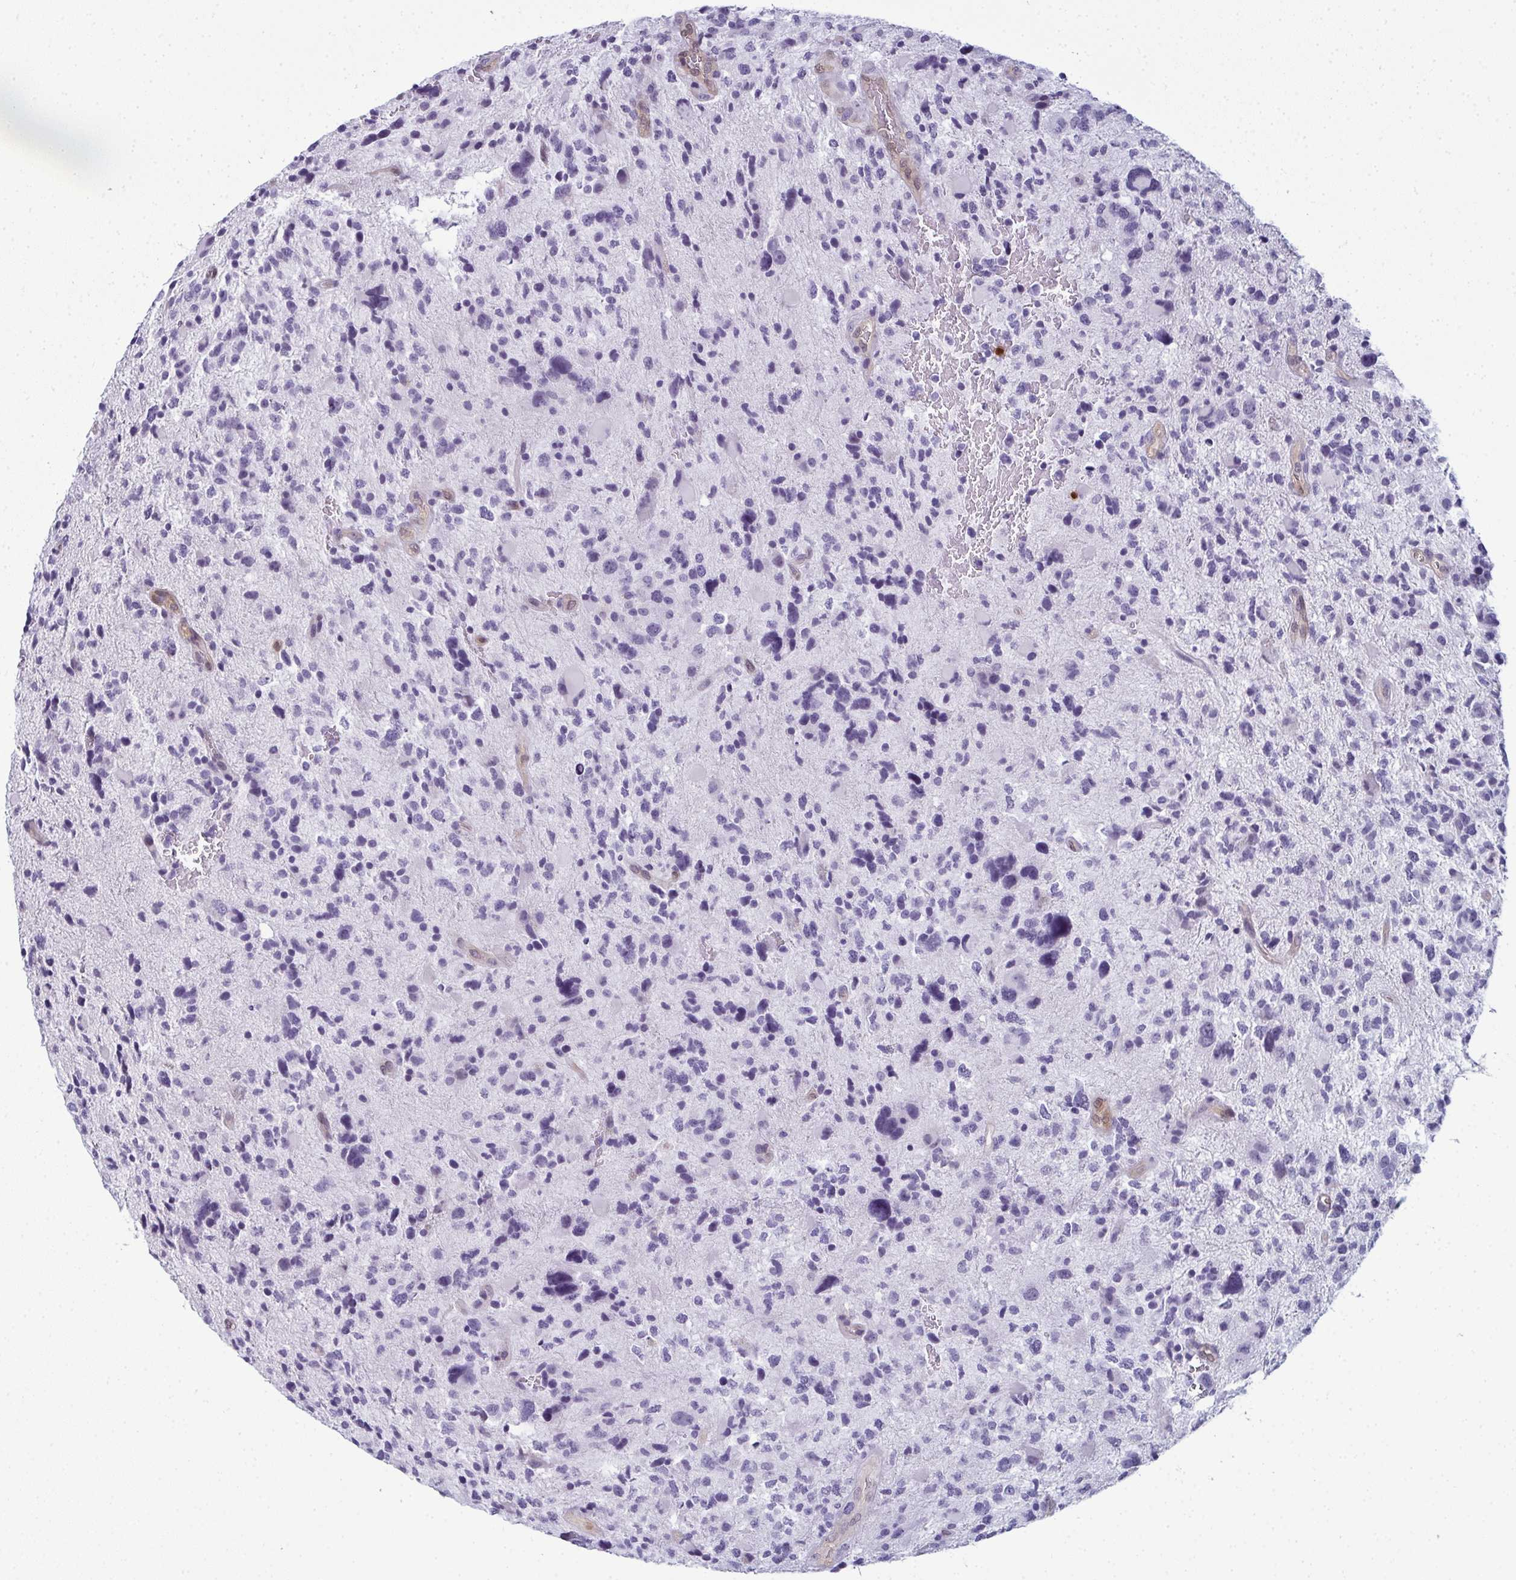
{"staining": {"intensity": "negative", "quantity": "none", "location": "none"}, "tissue": "glioma", "cell_type": "Tumor cells", "image_type": "cancer", "snomed": [{"axis": "morphology", "description": "Glioma, malignant, High grade"}, {"axis": "topography", "description": "Brain"}], "caption": "Immunohistochemistry image of glioma stained for a protein (brown), which shows no expression in tumor cells.", "gene": "CDA", "patient": {"sex": "female", "age": 71}}